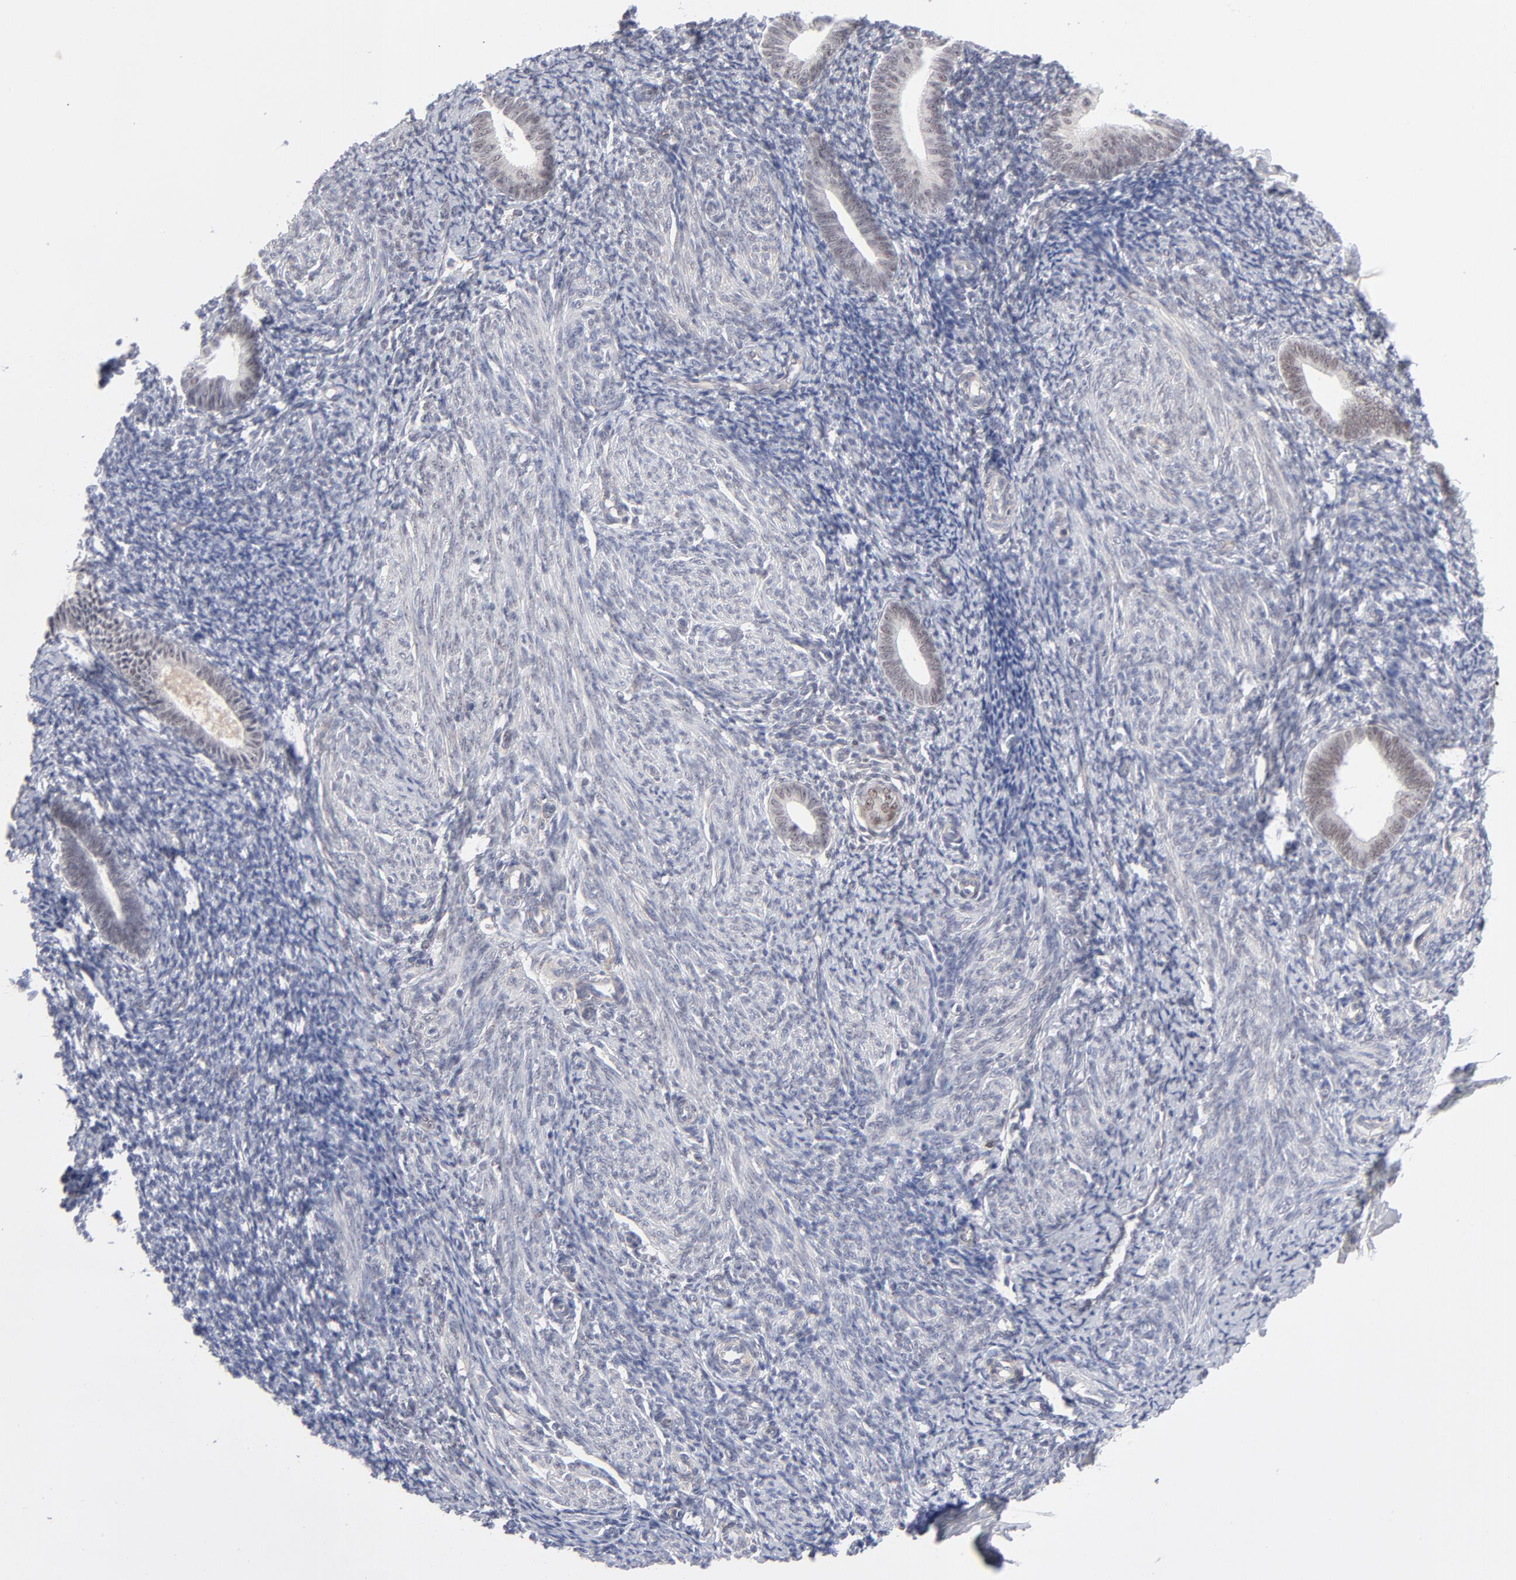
{"staining": {"intensity": "weak", "quantity": "<25%", "location": "nuclear"}, "tissue": "endometrium", "cell_type": "Cells in endometrial stroma", "image_type": "normal", "snomed": [{"axis": "morphology", "description": "Normal tissue, NOS"}, {"axis": "topography", "description": "Endometrium"}], "caption": "DAB (3,3'-diaminobenzidine) immunohistochemical staining of unremarkable human endometrium displays no significant staining in cells in endometrial stroma. Brightfield microscopy of IHC stained with DAB (brown) and hematoxylin (blue), captured at high magnification.", "gene": "NBN", "patient": {"sex": "female", "age": 57}}